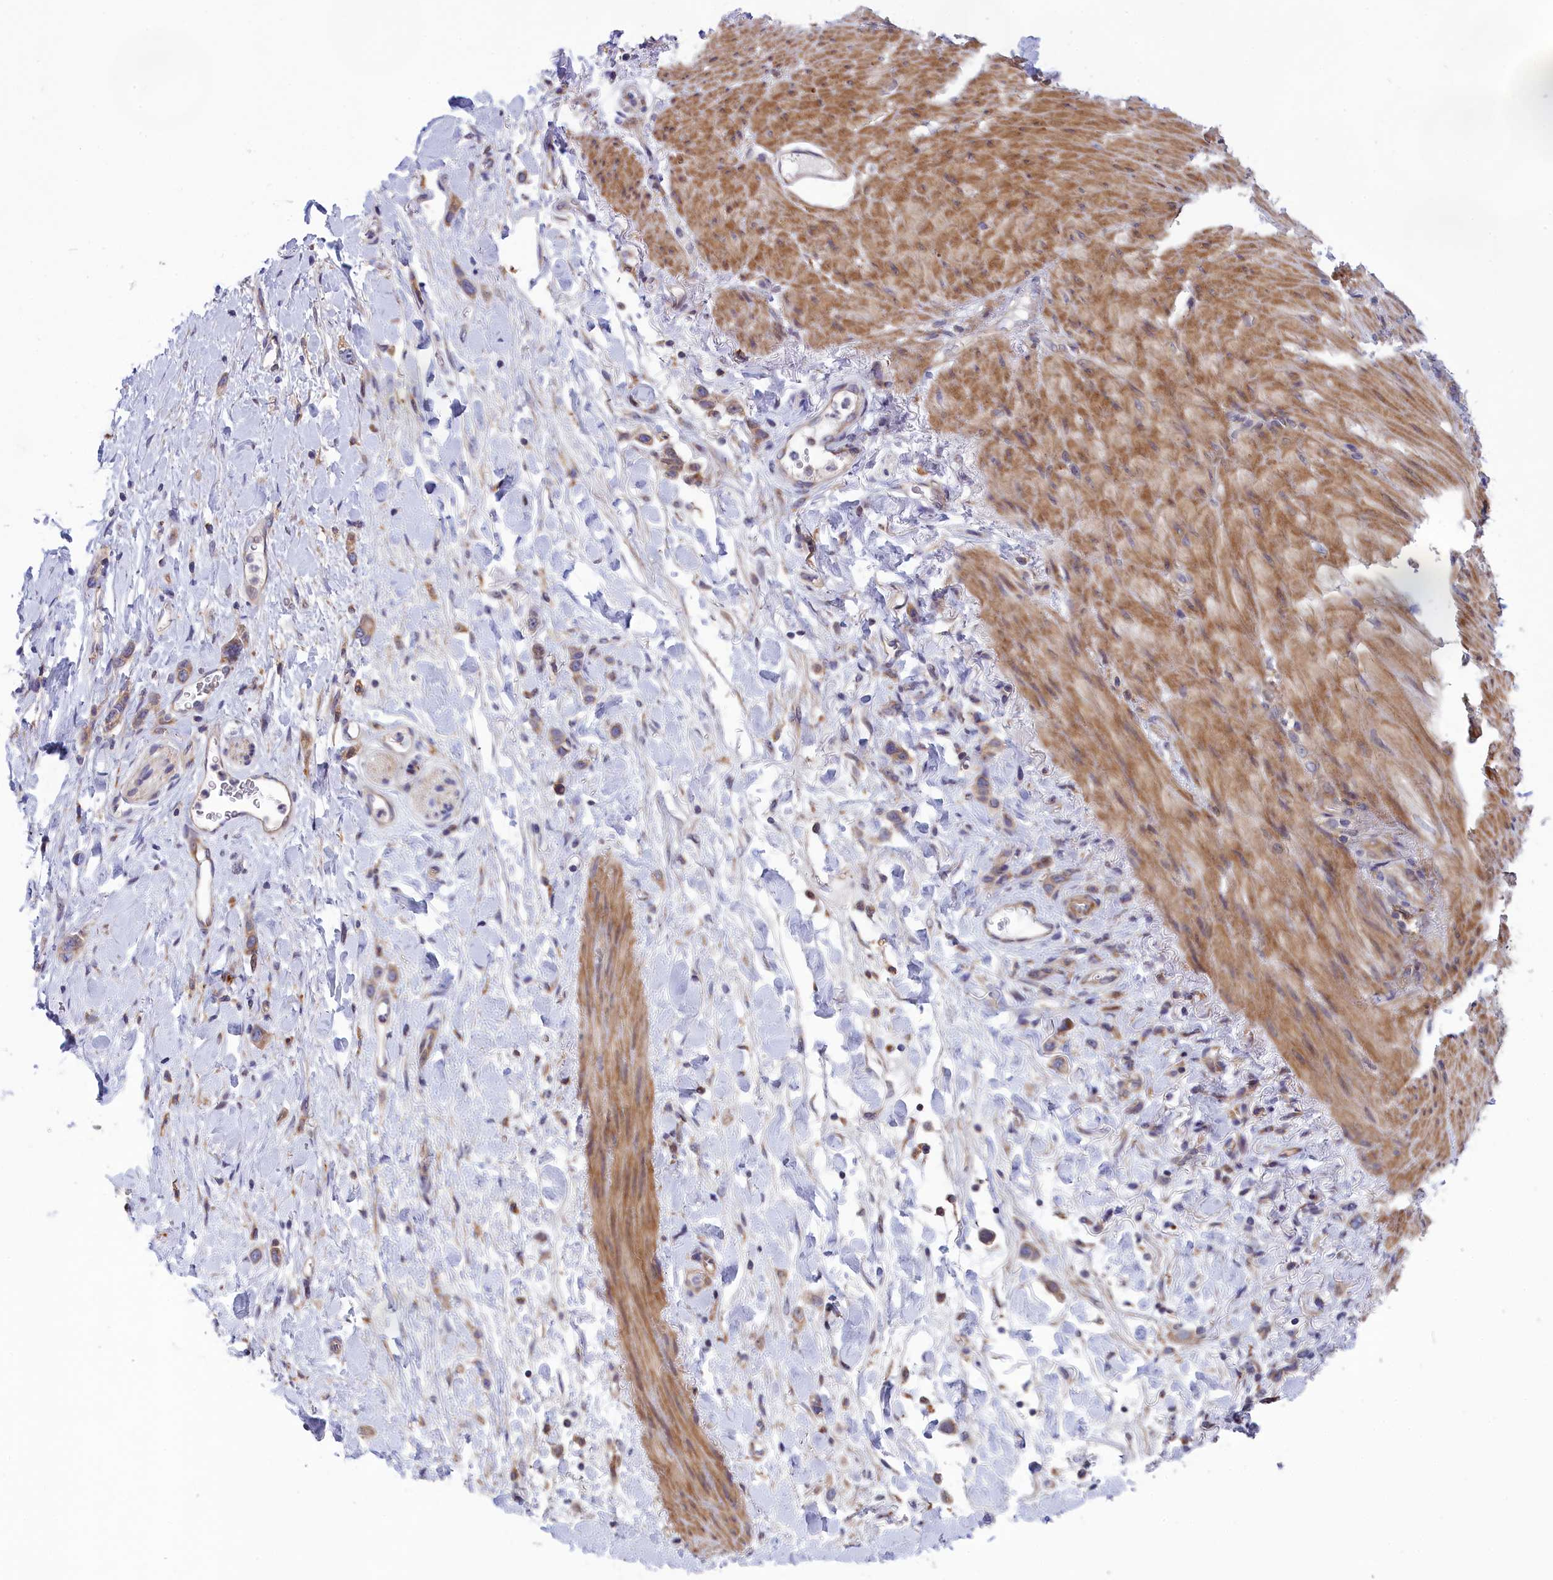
{"staining": {"intensity": "moderate", "quantity": ">75%", "location": "cytoplasmic/membranous"}, "tissue": "stomach cancer", "cell_type": "Tumor cells", "image_type": "cancer", "snomed": [{"axis": "morphology", "description": "Adenocarcinoma, NOS"}, {"axis": "topography", "description": "Stomach"}], "caption": "Immunohistochemical staining of stomach cancer (adenocarcinoma) exhibits medium levels of moderate cytoplasmic/membranous protein expression in about >75% of tumor cells.", "gene": "BLTP2", "patient": {"sex": "female", "age": 65}}